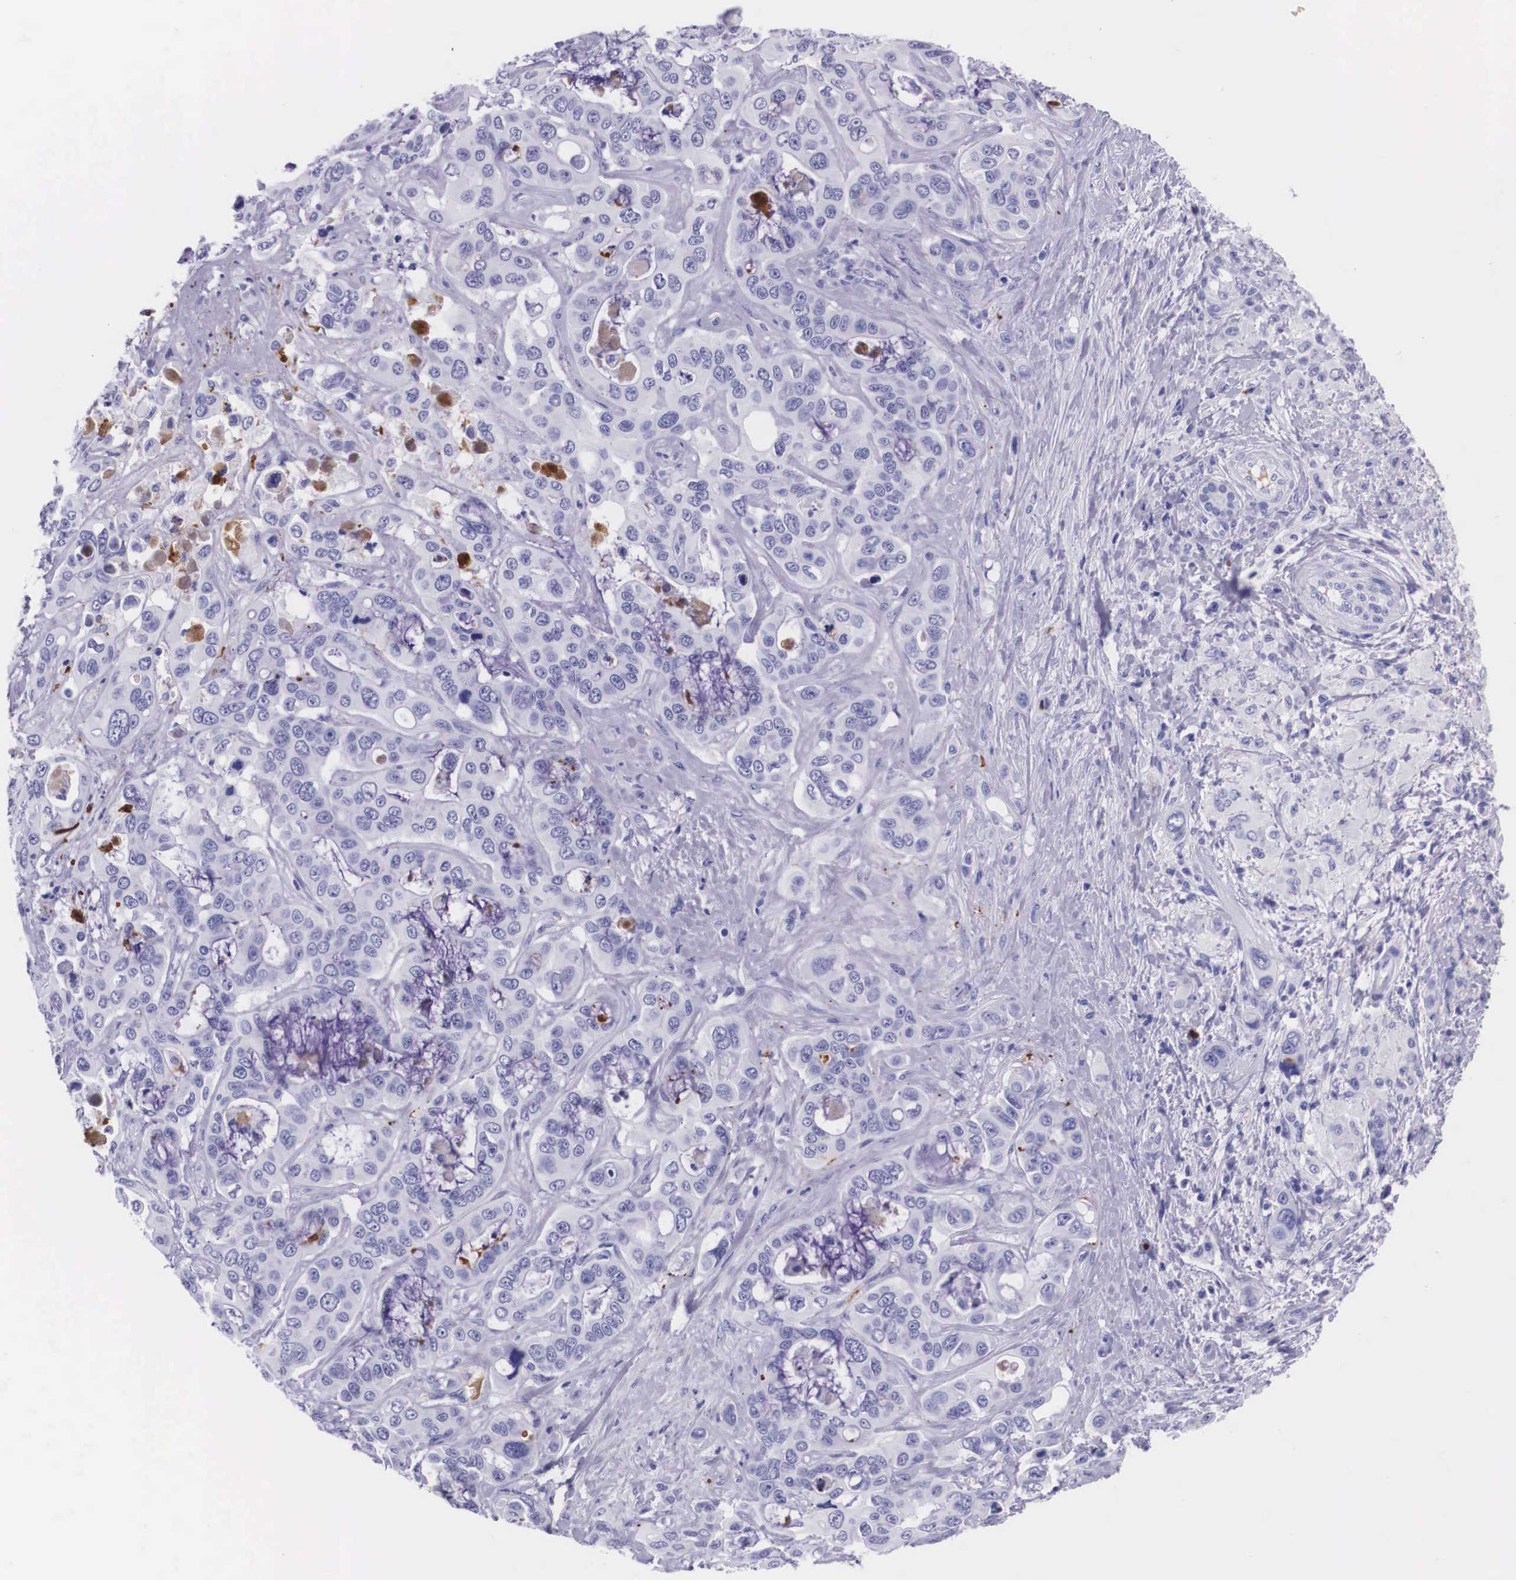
{"staining": {"intensity": "negative", "quantity": "none", "location": "none"}, "tissue": "liver cancer", "cell_type": "Tumor cells", "image_type": "cancer", "snomed": [{"axis": "morphology", "description": "Cholangiocarcinoma"}, {"axis": "topography", "description": "Liver"}], "caption": "Immunohistochemistry (IHC) micrograph of human liver cancer (cholangiocarcinoma) stained for a protein (brown), which demonstrates no expression in tumor cells.", "gene": "PLG", "patient": {"sex": "female", "age": 79}}